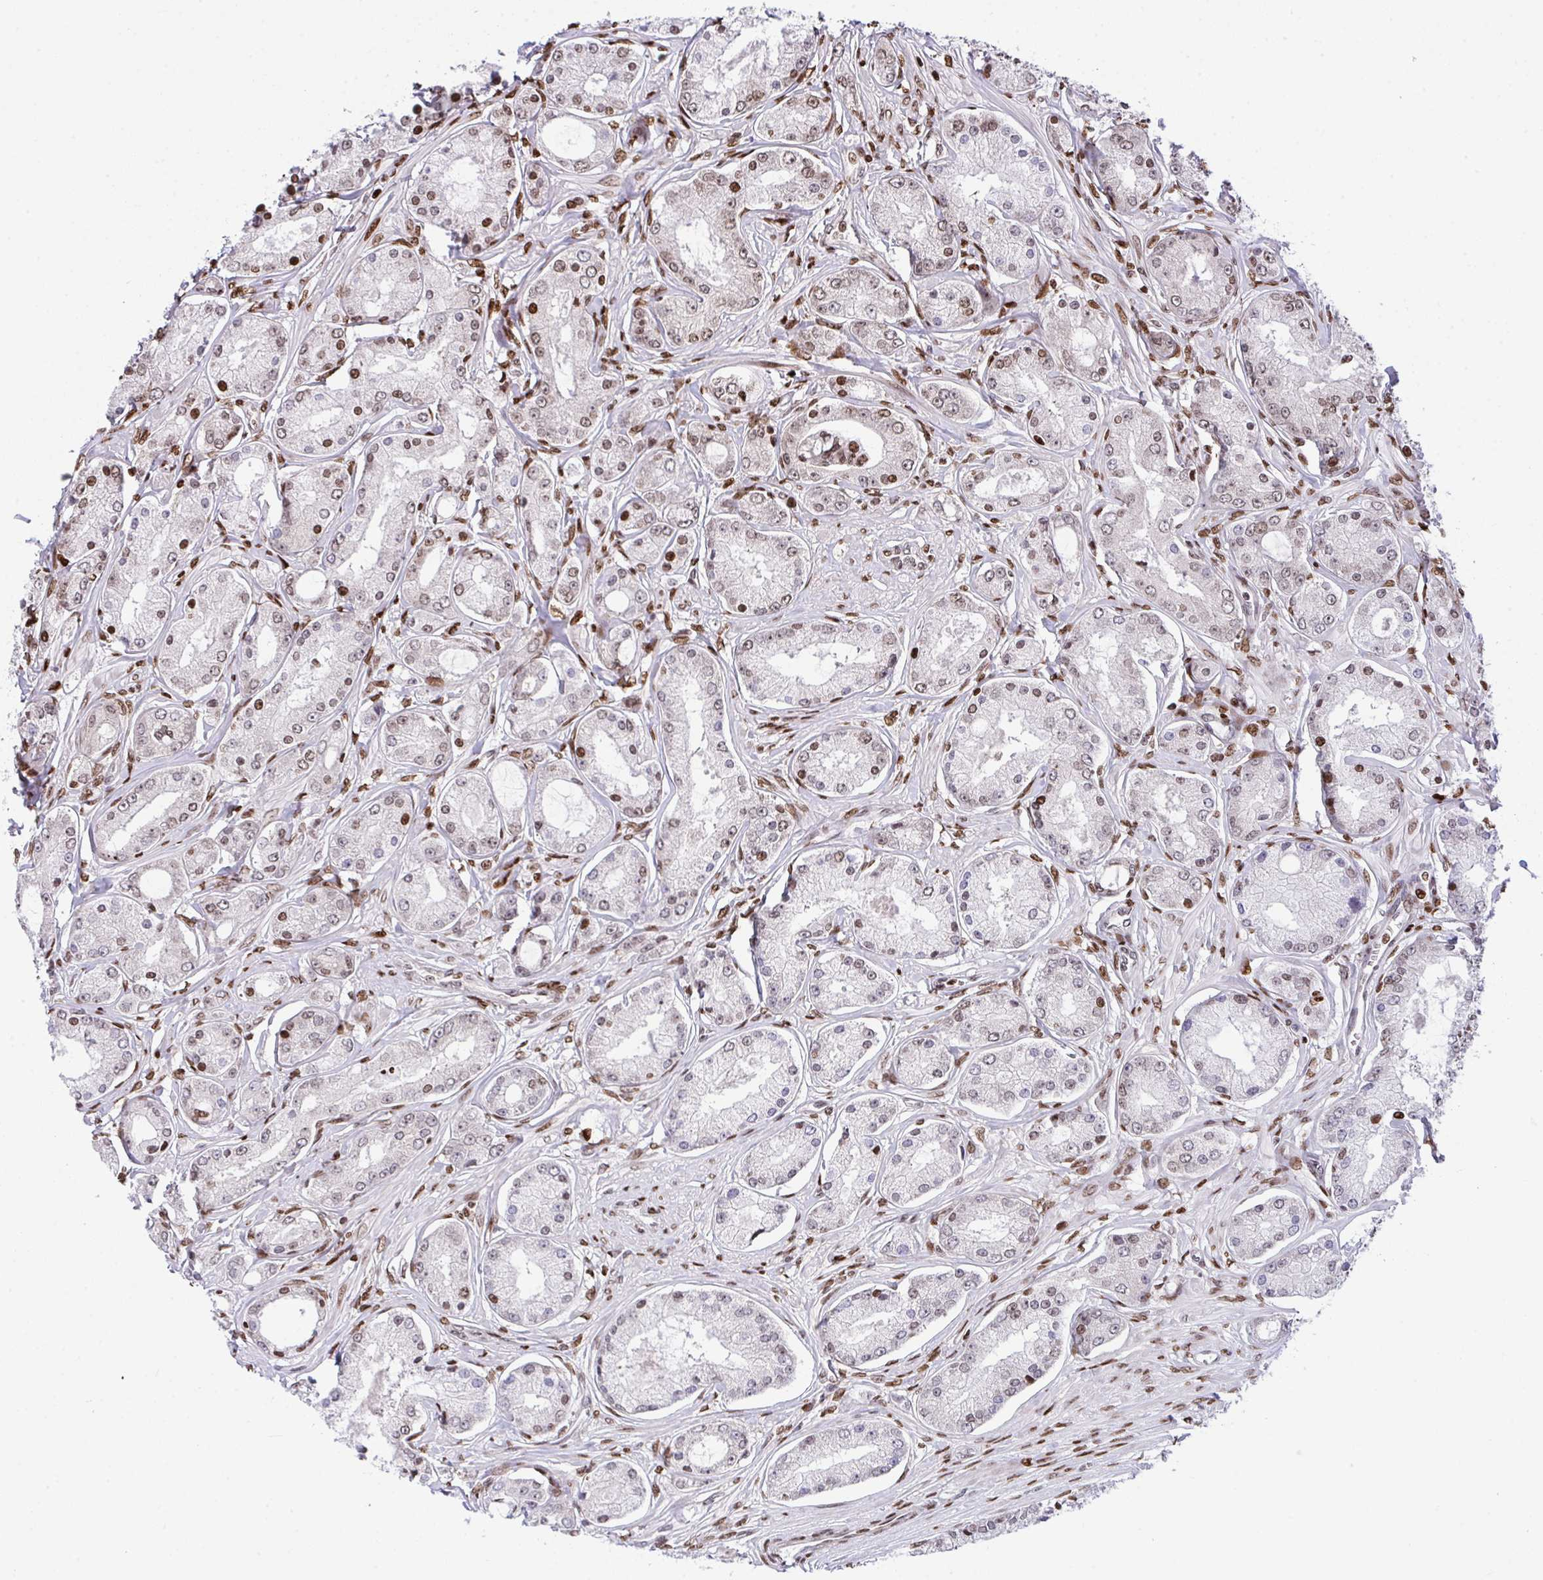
{"staining": {"intensity": "moderate", "quantity": "25%-75%", "location": "nuclear"}, "tissue": "prostate cancer", "cell_type": "Tumor cells", "image_type": "cancer", "snomed": [{"axis": "morphology", "description": "Adenocarcinoma, High grade"}, {"axis": "topography", "description": "Prostate"}], "caption": "Tumor cells show moderate nuclear expression in about 25%-75% of cells in high-grade adenocarcinoma (prostate).", "gene": "RAPGEF5", "patient": {"sex": "male", "age": 66}}